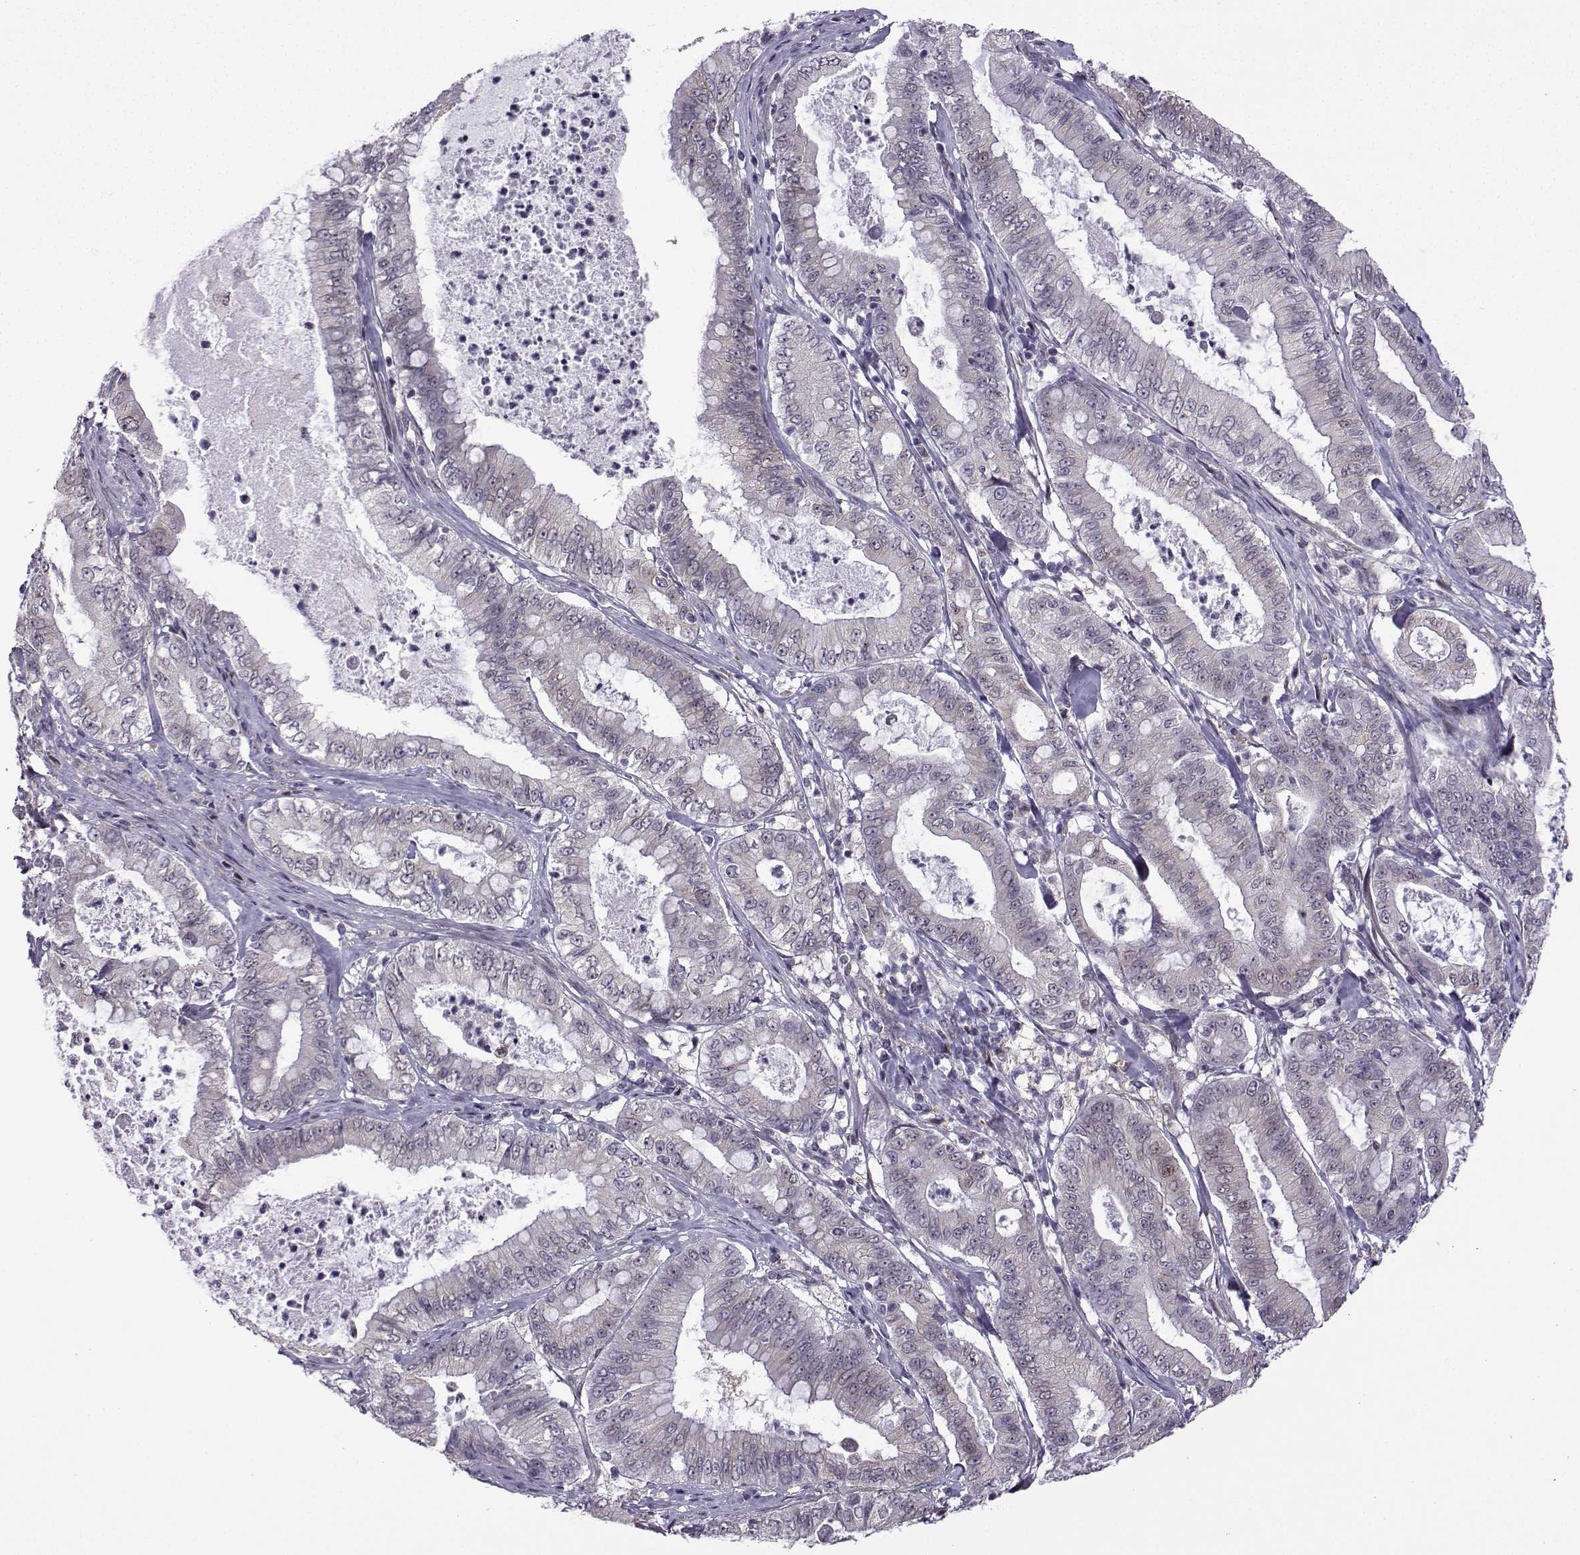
{"staining": {"intensity": "negative", "quantity": "none", "location": "none"}, "tissue": "pancreatic cancer", "cell_type": "Tumor cells", "image_type": "cancer", "snomed": [{"axis": "morphology", "description": "Adenocarcinoma, NOS"}, {"axis": "topography", "description": "Pancreas"}], "caption": "Tumor cells are negative for brown protein staining in adenocarcinoma (pancreatic).", "gene": "FGF3", "patient": {"sex": "male", "age": 71}}